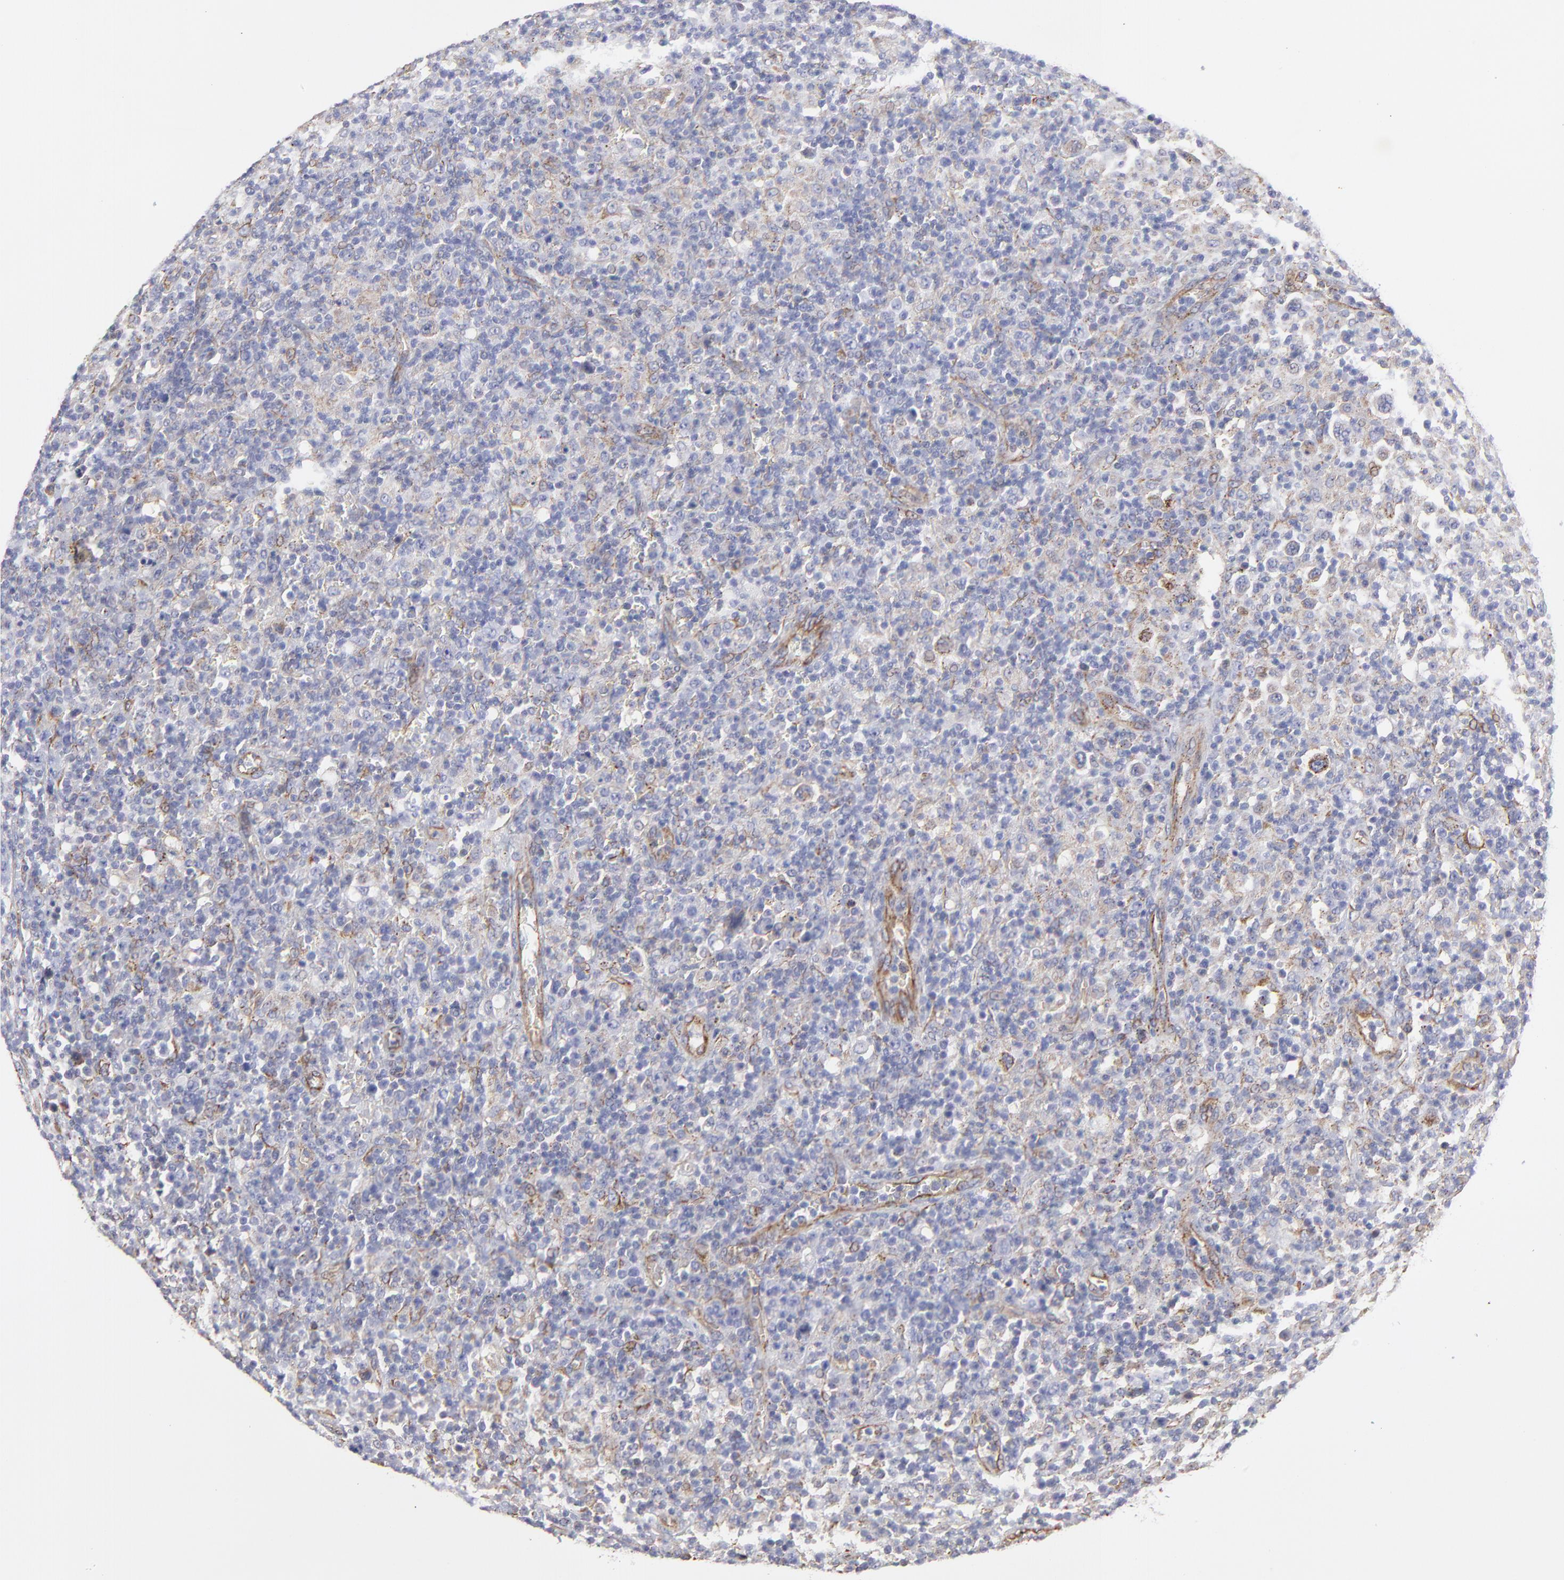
{"staining": {"intensity": "weak", "quantity": "25%-75%", "location": "cytoplasmic/membranous"}, "tissue": "lymphoma", "cell_type": "Tumor cells", "image_type": "cancer", "snomed": [{"axis": "morphology", "description": "Hodgkin's disease, NOS"}, {"axis": "topography", "description": "Lymph node"}], "caption": "This is a micrograph of immunohistochemistry (IHC) staining of Hodgkin's disease, which shows weak positivity in the cytoplasmic/membranous of tumor cells.", "gene": "COX8C", "patient": {"sex": "male", "age": 65}}